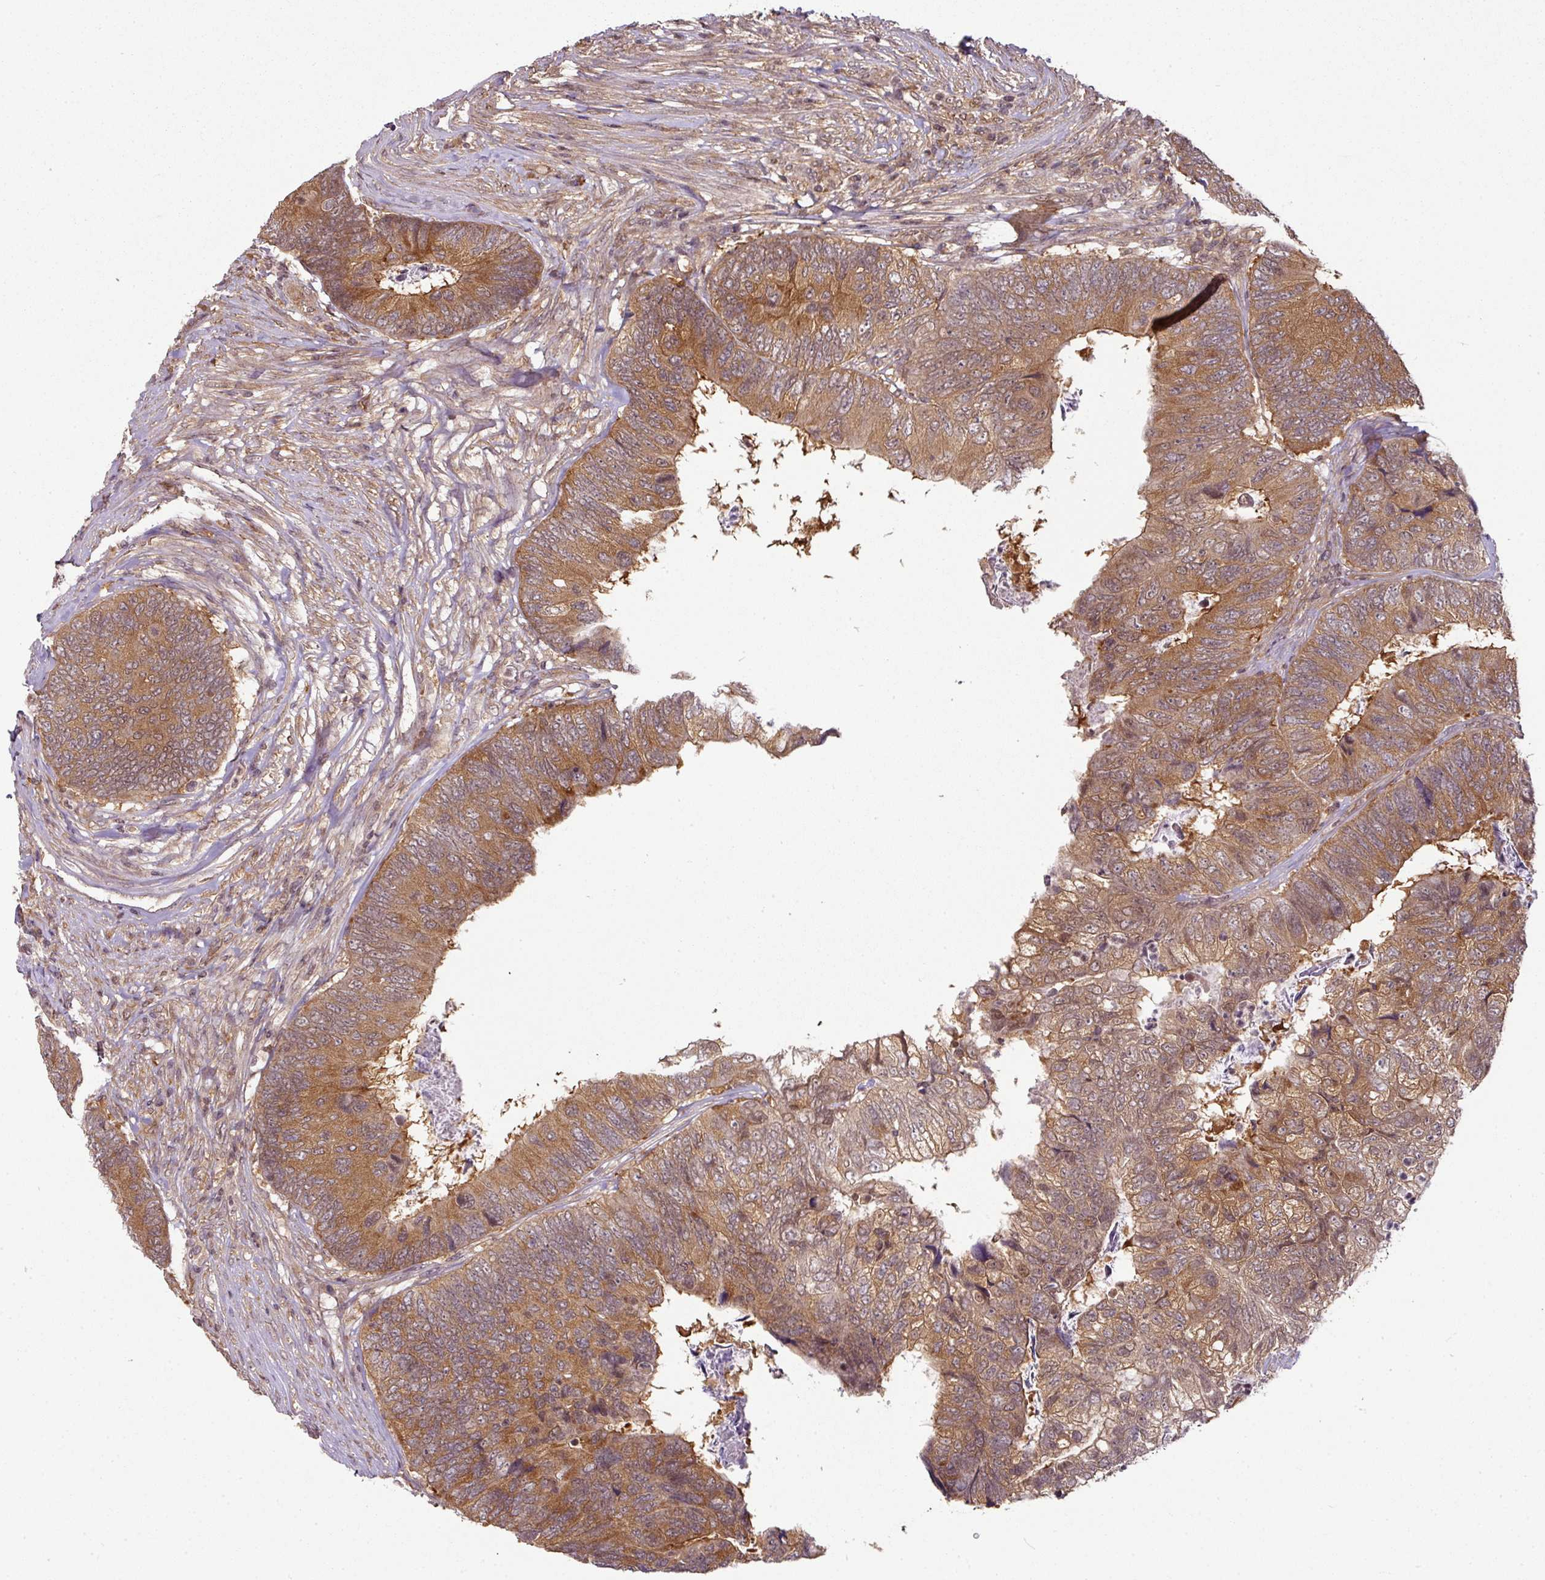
{"staining": {"intensity": "moderate", "quantity": ">75%", "location": "cytoplasmic/membranous"}, "tissue": "colorectal cancer", "cell_type": "Tumor cells", "image_type": "cancer", "snomed": [{"axis": "morphology", "description": "Adenocarcinoma, NOS"}, {"axis": "topography", "description": "Colon"}], "caption": "Protein staining exhibits moderate cytoplasmic/membranous positivity in about >75% of tumor cells in colorectal cancer.", "gene": "ANKRD18A", "patient": {"sex": "female", "age": 67}}